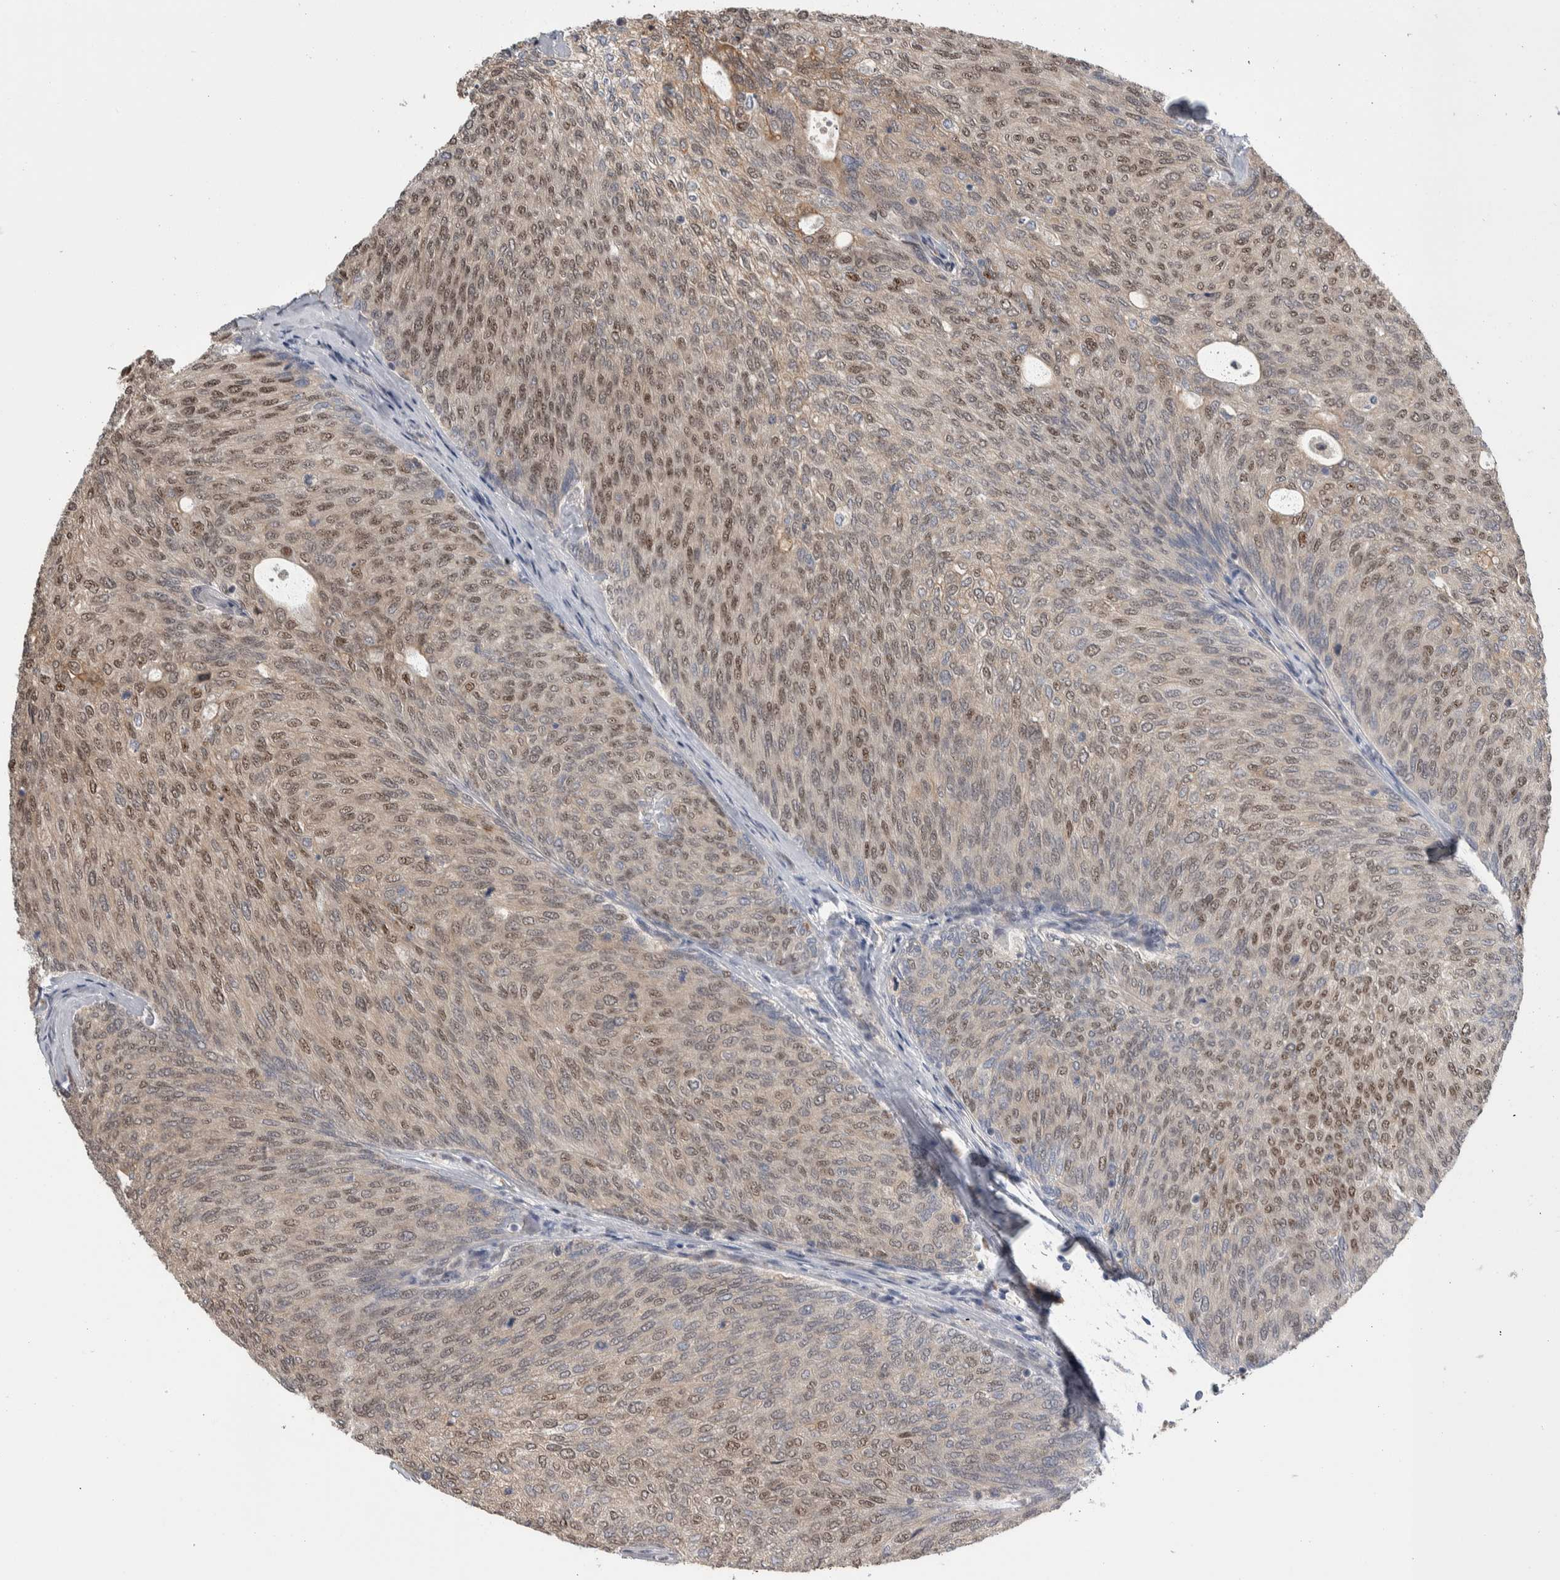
{"staining": {"intensity": "weak", "quantity": ">75%", "location": "nuclear"}, "tissue": "urothelial cancer", "cell_type": "Tumor cells", "image_type": "cancer", "snomed": [{"axis": "morphology", "description": "Urothelial carcinoma, Low grade"}, {"axis": "topography", "description": "Urinary bladder"}], "caption": "The photomicrograph displays immunohistochemical staining of low-grade urothelial carcinoma. There is weak nuclear positivity is present in about >75% of tumor cells. (DAB IHC with brightfield microscopy, high magnification).", "gene": "PRDM4", "patient": {"sex": "female", "age": 79}}